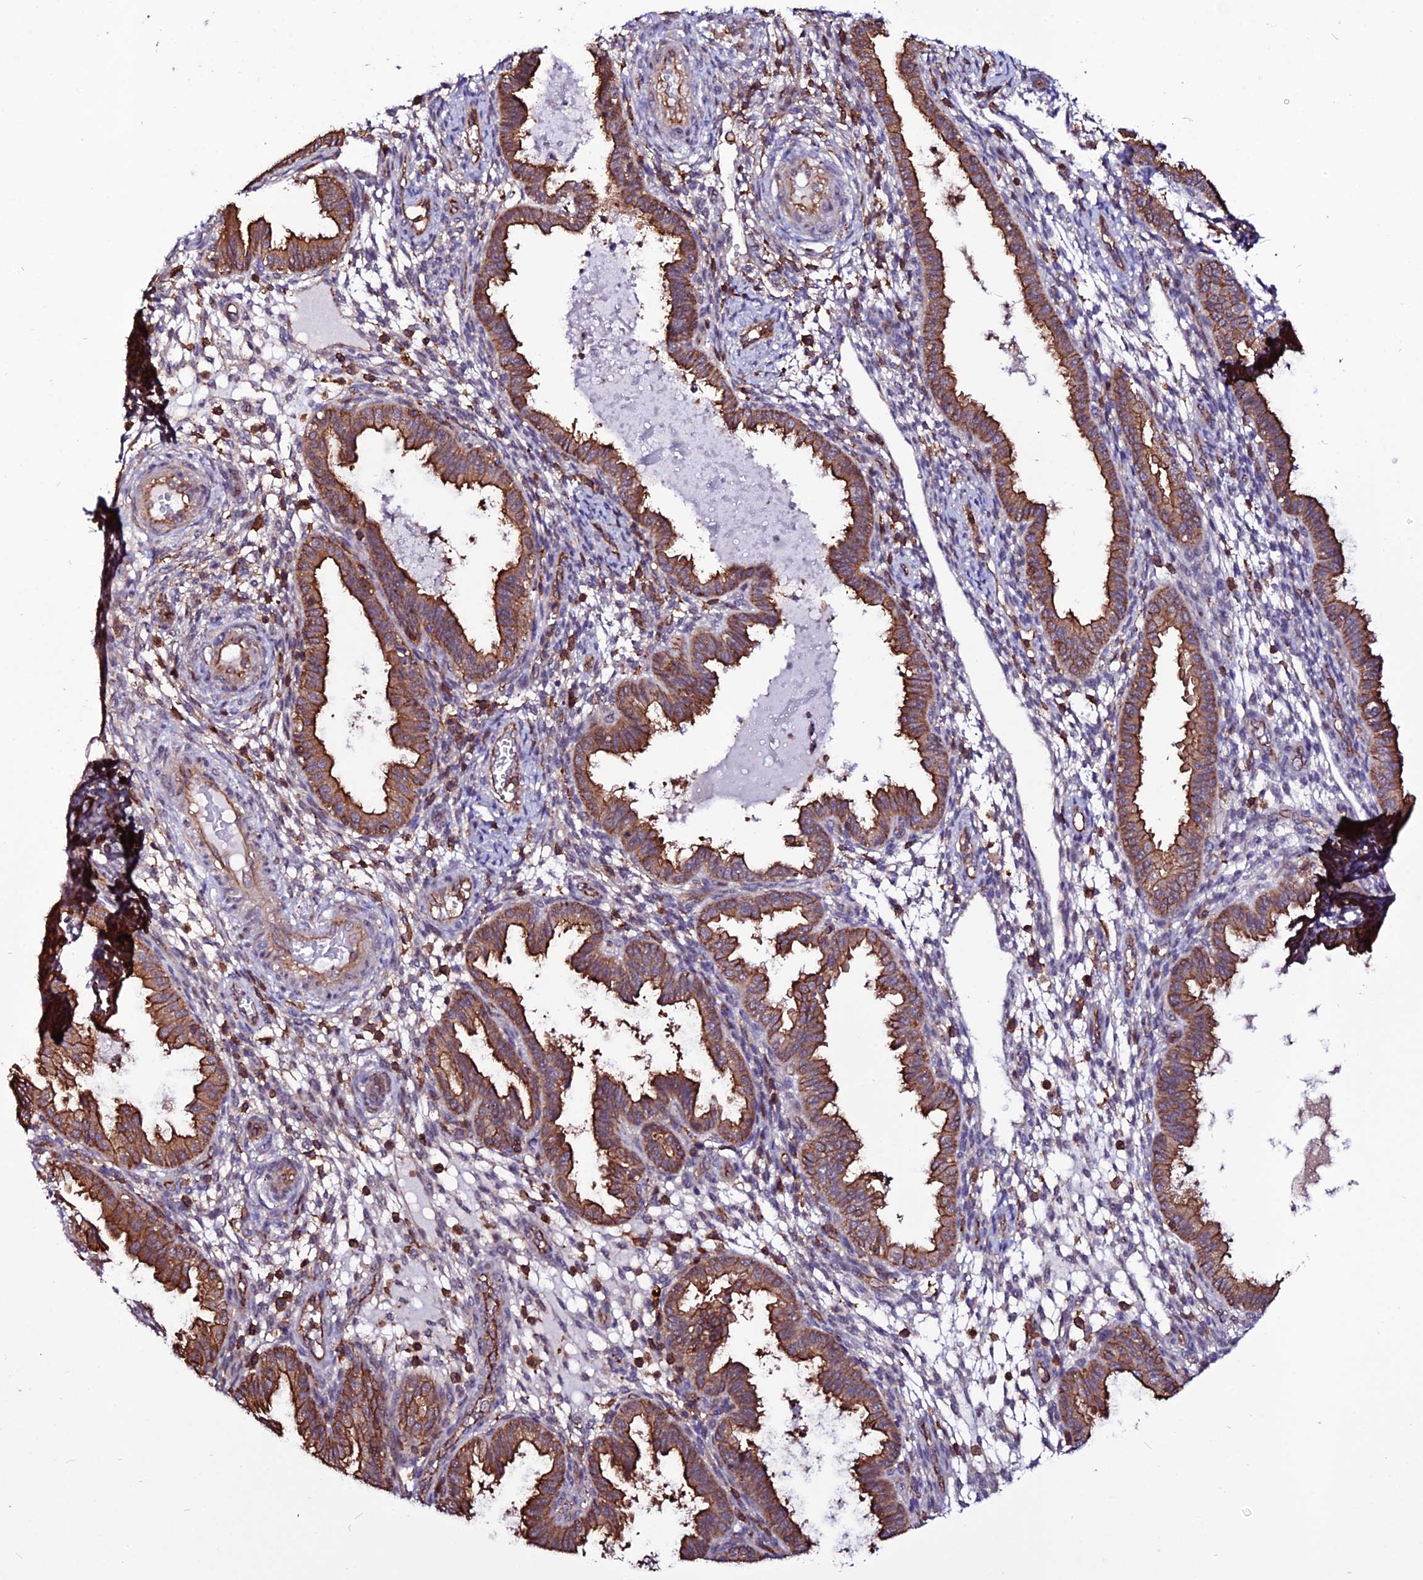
{"staining": {"intensity": "moderate", "quantity": "<25%", "location": "cytoplasmic/membranous"}, "tissue": "endometrium", "cell_type": "Cells in endometrial stroma", "image_type": "normal", "snomed": [{"axis": "morphology", "description": "Normal tissue, NOS"}, {"axis": "topography", "description": "Endometrium"}], "caption": "Moderate cytoplasmic/membranous positivity is identified in about <25% of cells in endometrial stroma in unremarkable endometrium.", "gene": "USP17L10", "patient": {"sex": "female", "age": 33}}